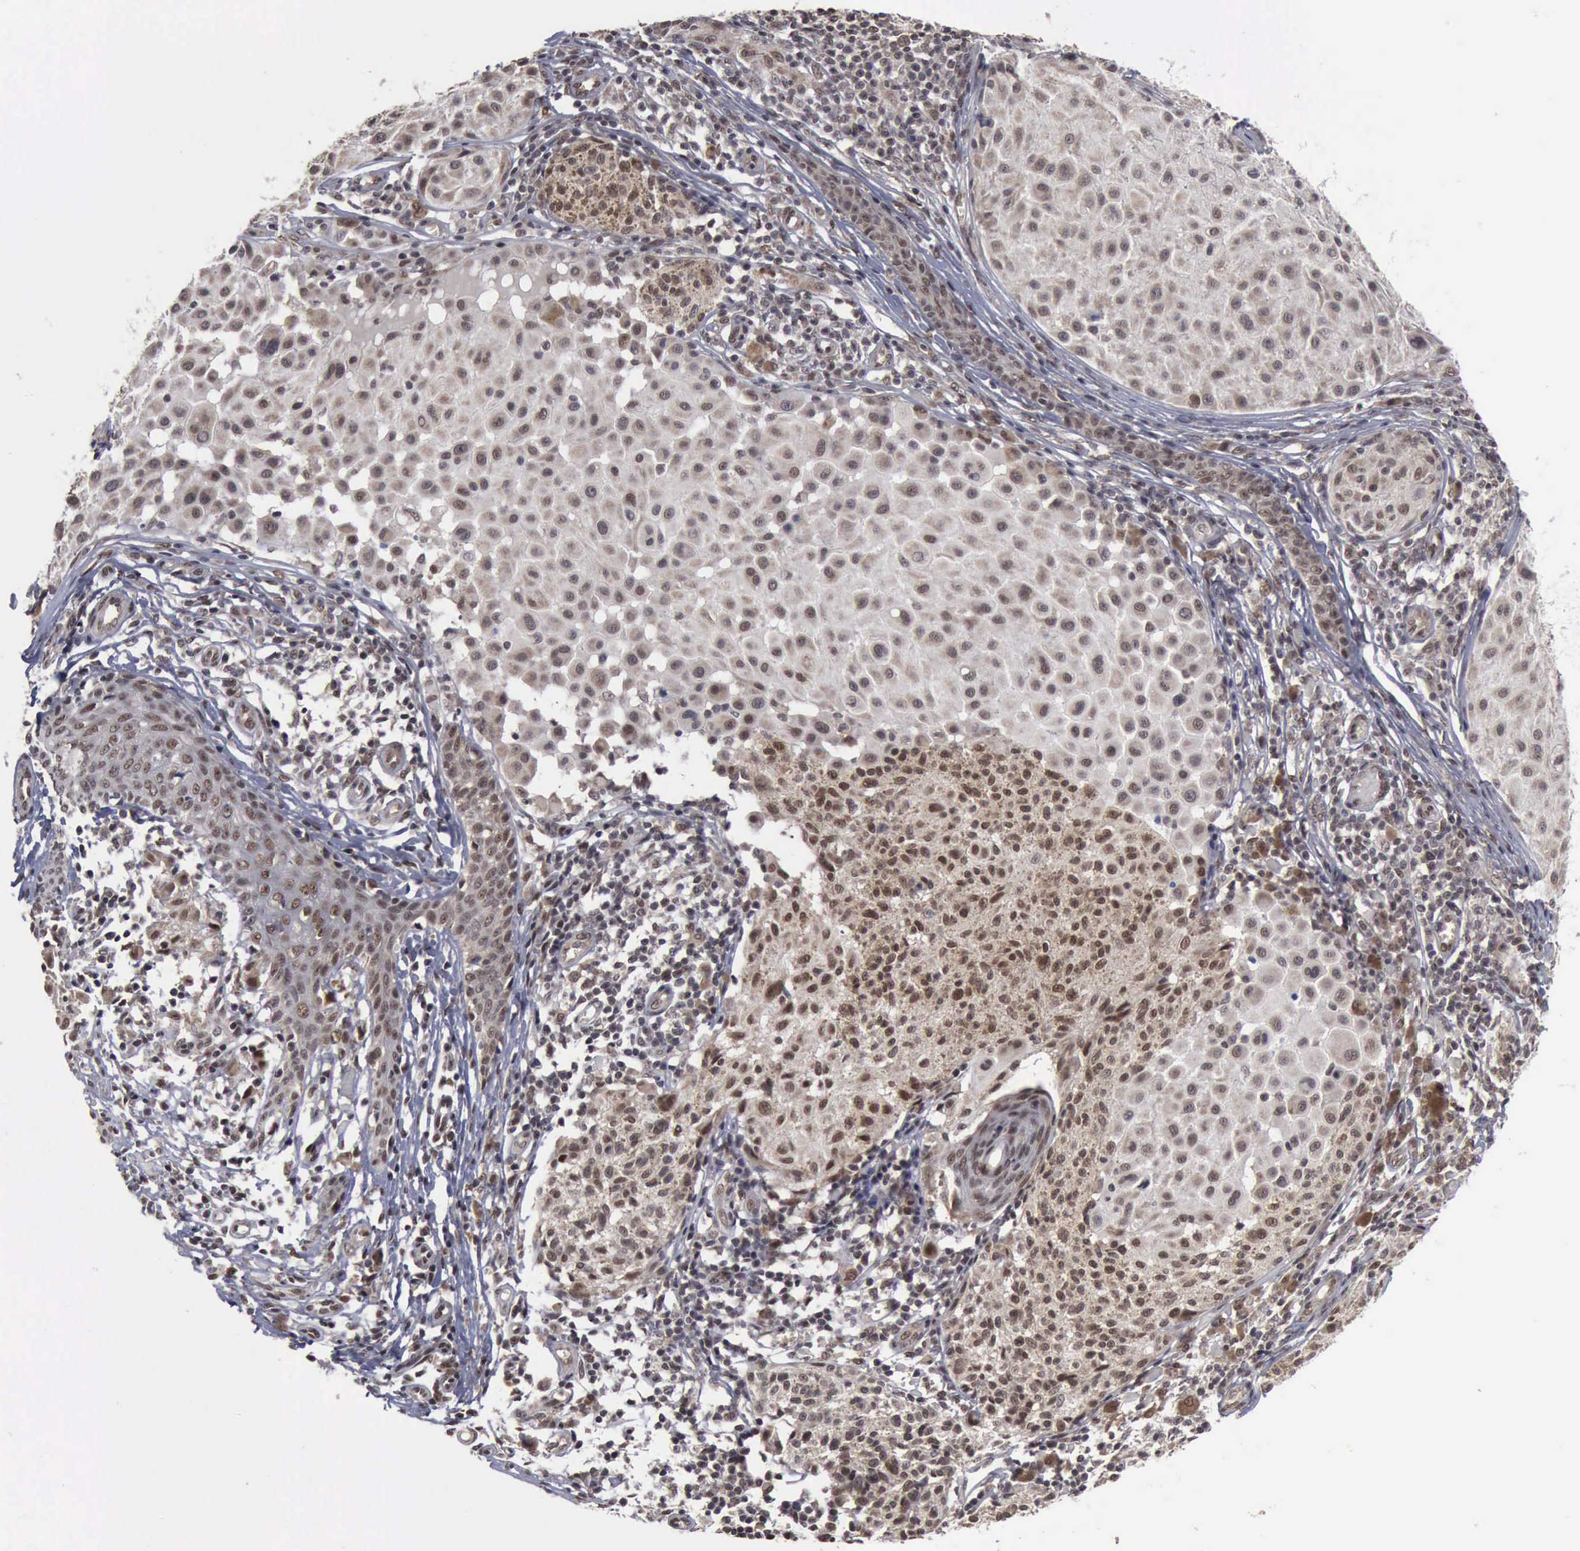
{"staining": {"intensity": "moderate", "quantity": "25%-75%", "location": "cytoplasmic/membranous,nuclear"}, "tissue": "melanoma", "cell_type": "Tumor cells", "image_type": "cancer", "snomed": [{"axis": "morphology", "description": "Malignant melanoma, NOS"}, {"axis": "topography", "description": "Skin"}], "caption": "The micrograph shows immunohistochemical staining of malignant melanoma. There is moderate cytoplasmic/membranous and nuclear positivity is appreciated in approximately 25%-75% of tumor cells.", "gene": "RTCB", "patient": {"sex": "male", "age": 36}}